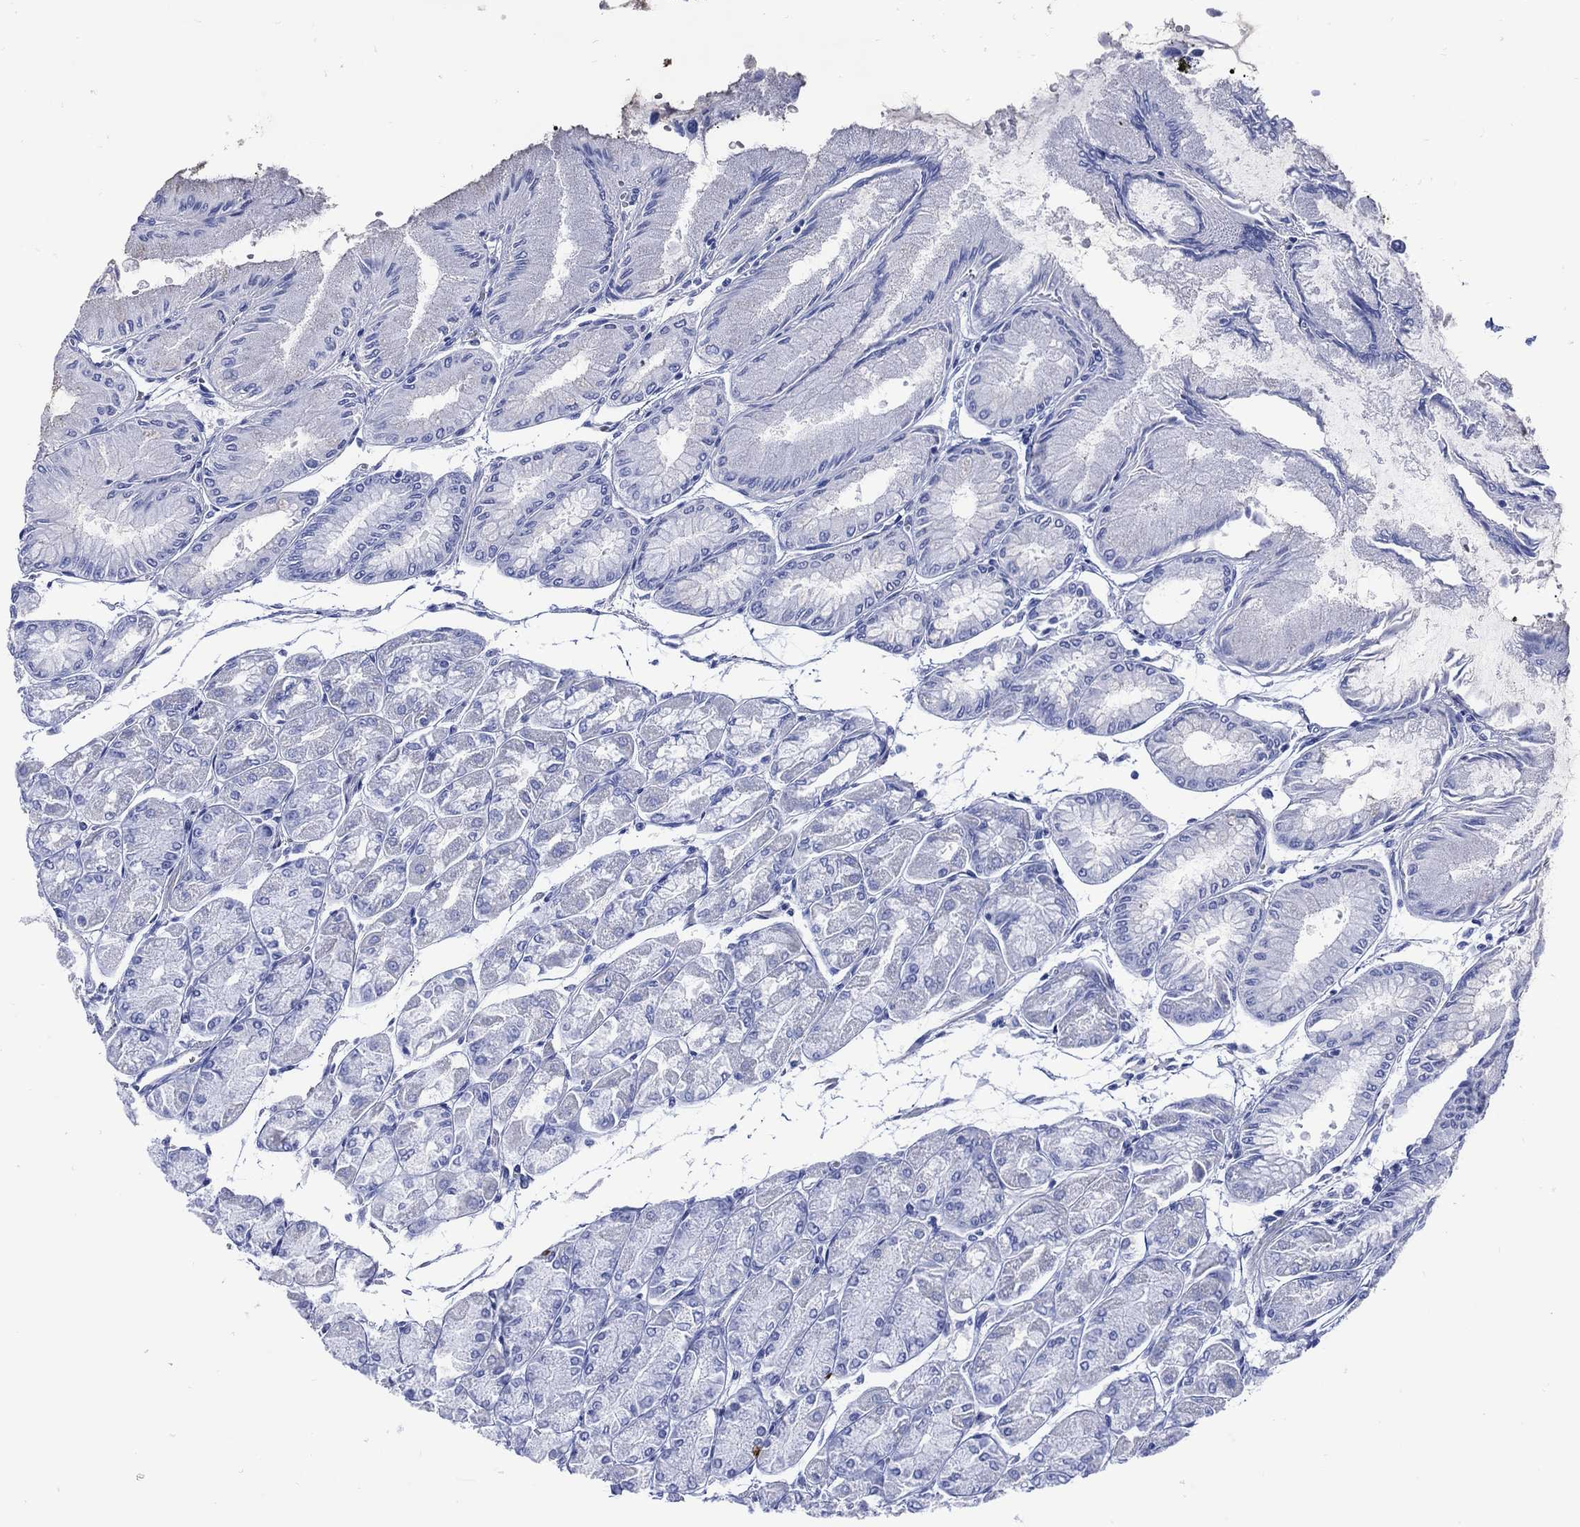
{"staining": {"intensity": "negative", "quantity": "none", "location": "none"}, "tissue": "stomach", "cell_type": "Glandular cells", "image_type": "normal", "snomed": [{"axis": "morphology", "description": "Normal tissue, NOS"}, {"axis": "topography", "description": "Stomach, upper"}], "caption": "DAB (3,3'-diaminobenzidine) immunohistochemical staining of benign human stomach exhibits no significant expression in glandular cells.", "gene": "SHCBP1L", "patient": {"sex": "male", "age": 60}}